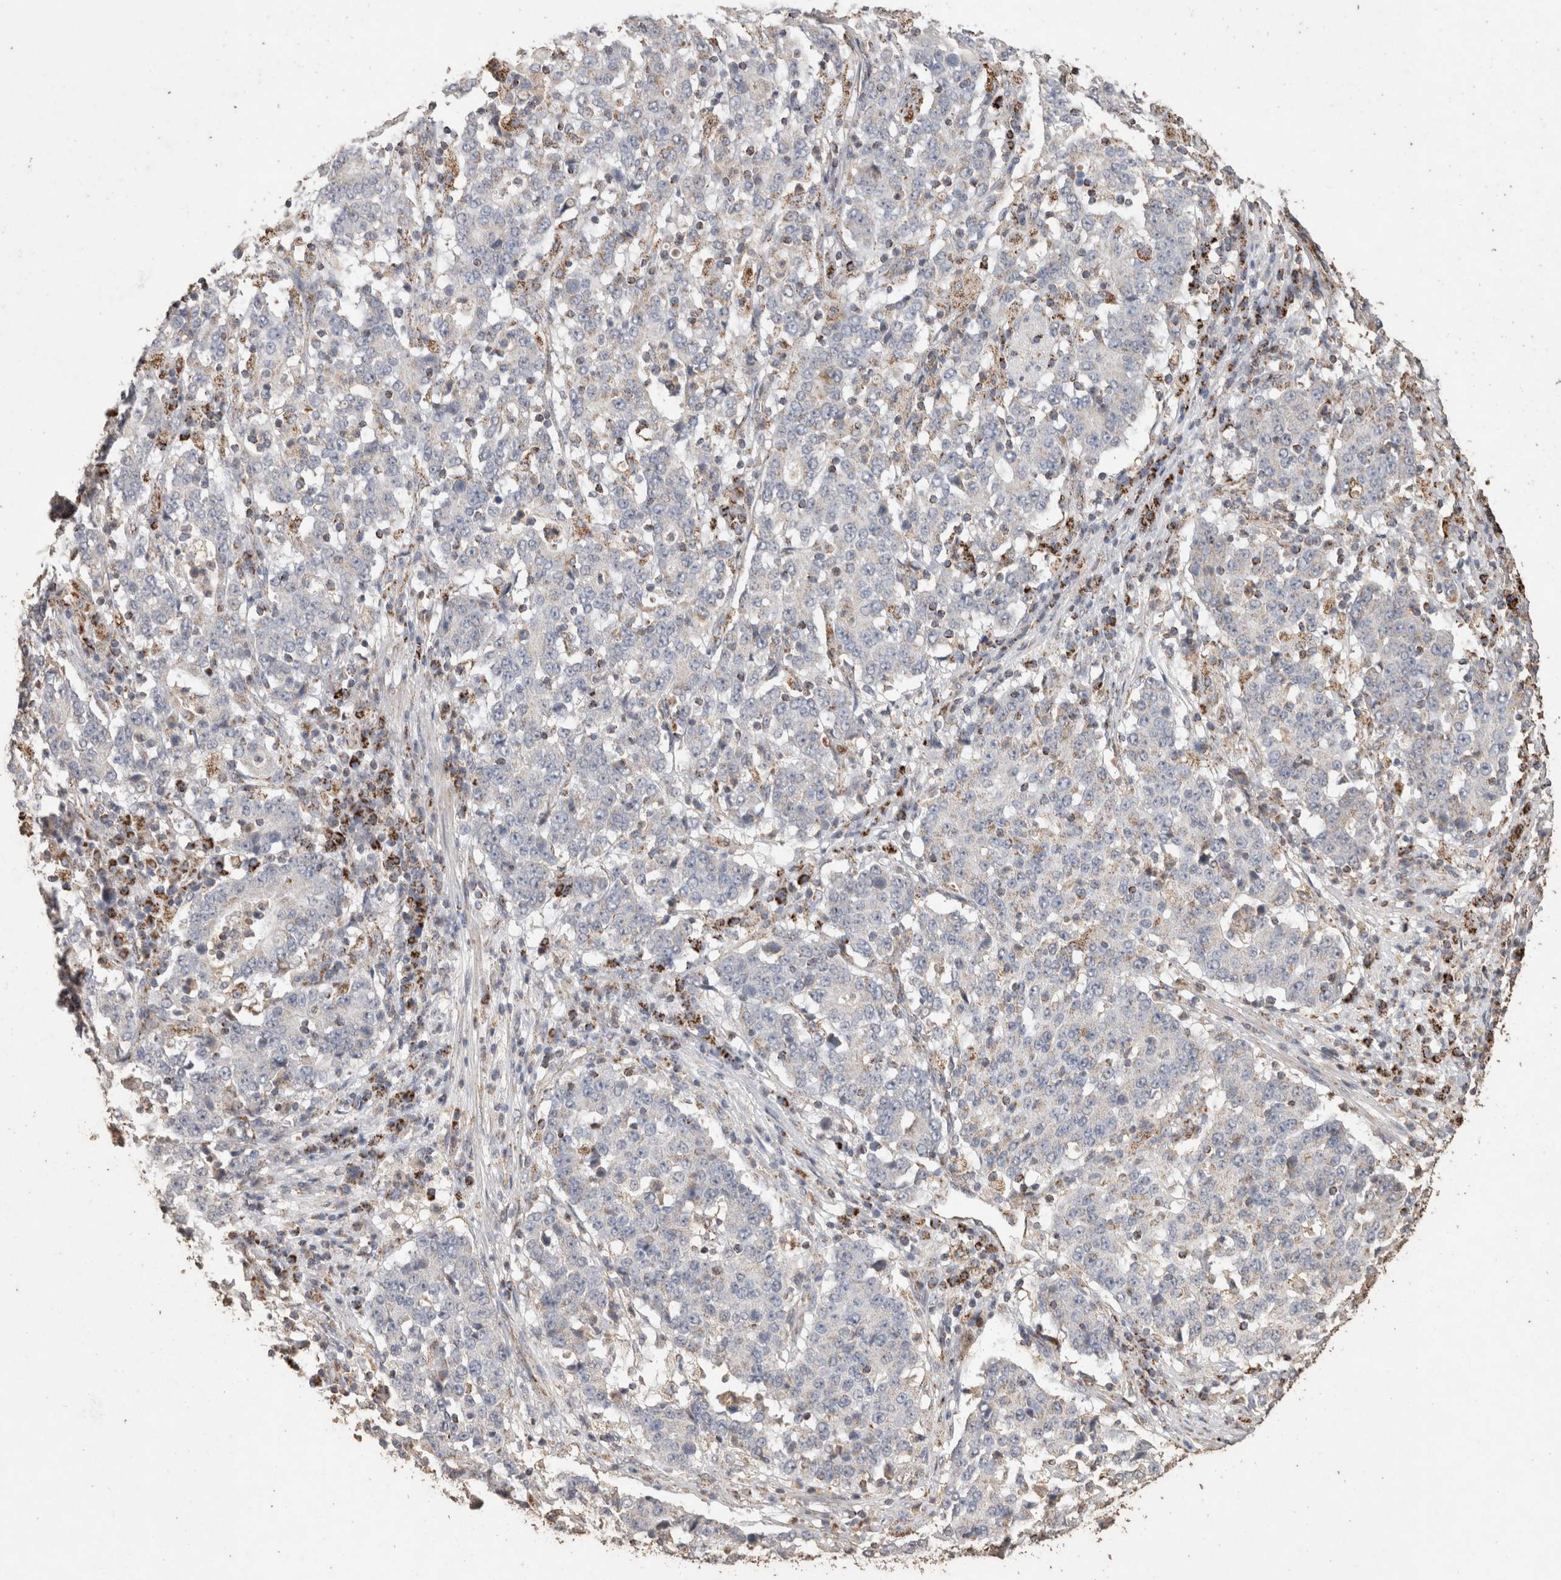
{"staining": {"intensity": "negative", "quantity": "none", "location": "none"}, "tissue": "stomach cancer", "cell_type": "Tumor cells", "image_type": "cancer", "snomed": [{"axis": "morphology", "description": "Adenocarcinoma, NOS"}, {"axis": "topography", "description": "Stomach"}], "caption": "Immunohistochemistry (IHC) histopathology image of neoplastic tissue: human adenocarcinoma (stomach) stained with DAB (3,3'-diaminobenzidine) exhibits no significant protein positivity in tumor cells.", "gene": "ACADM", "patient": {"sex": "male", "age": 59}}